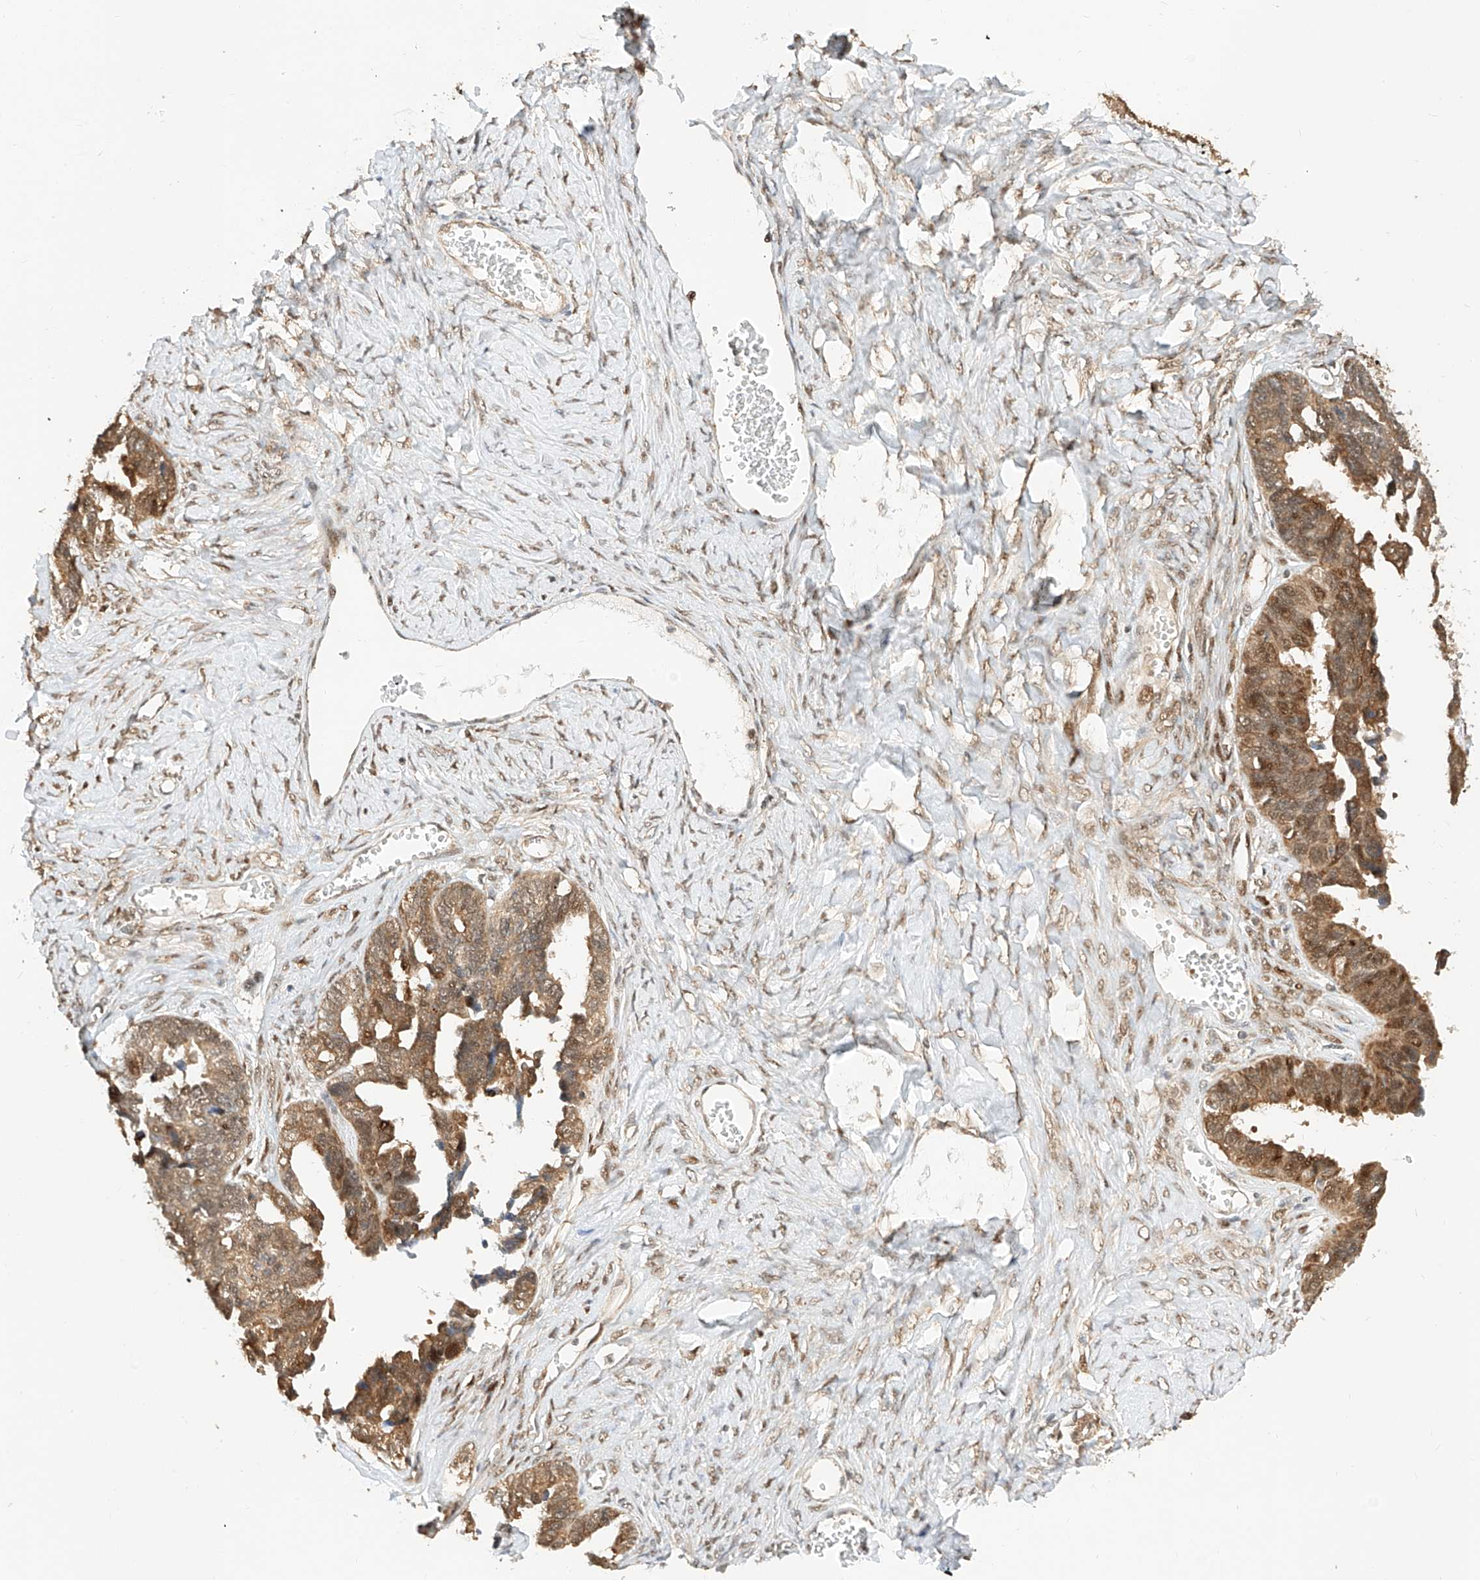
{"staining": {"intensity": "moderate", "quantity": ">75%", "location": "cytoplasmic/membranous,nuclear"}, "tissue": "ovarian cancer", "cell_type": "Tumor cells", "image_type": "cancer", "snomed": [{"axis": "morphology", "description": "Cystadenocarcinoma, serous, NOS"}, {"axis": "topography", "description": "Ovary"}], "caption": "Protein analysis of serous cystadenocarcinoma (ovarian) tissue displays moderate cytoplasmic/membranous and nuclear positivity in about >75% of tumor cells.", "gene": "EIF4H", "patient": {"sex": "female", "age": 79}}